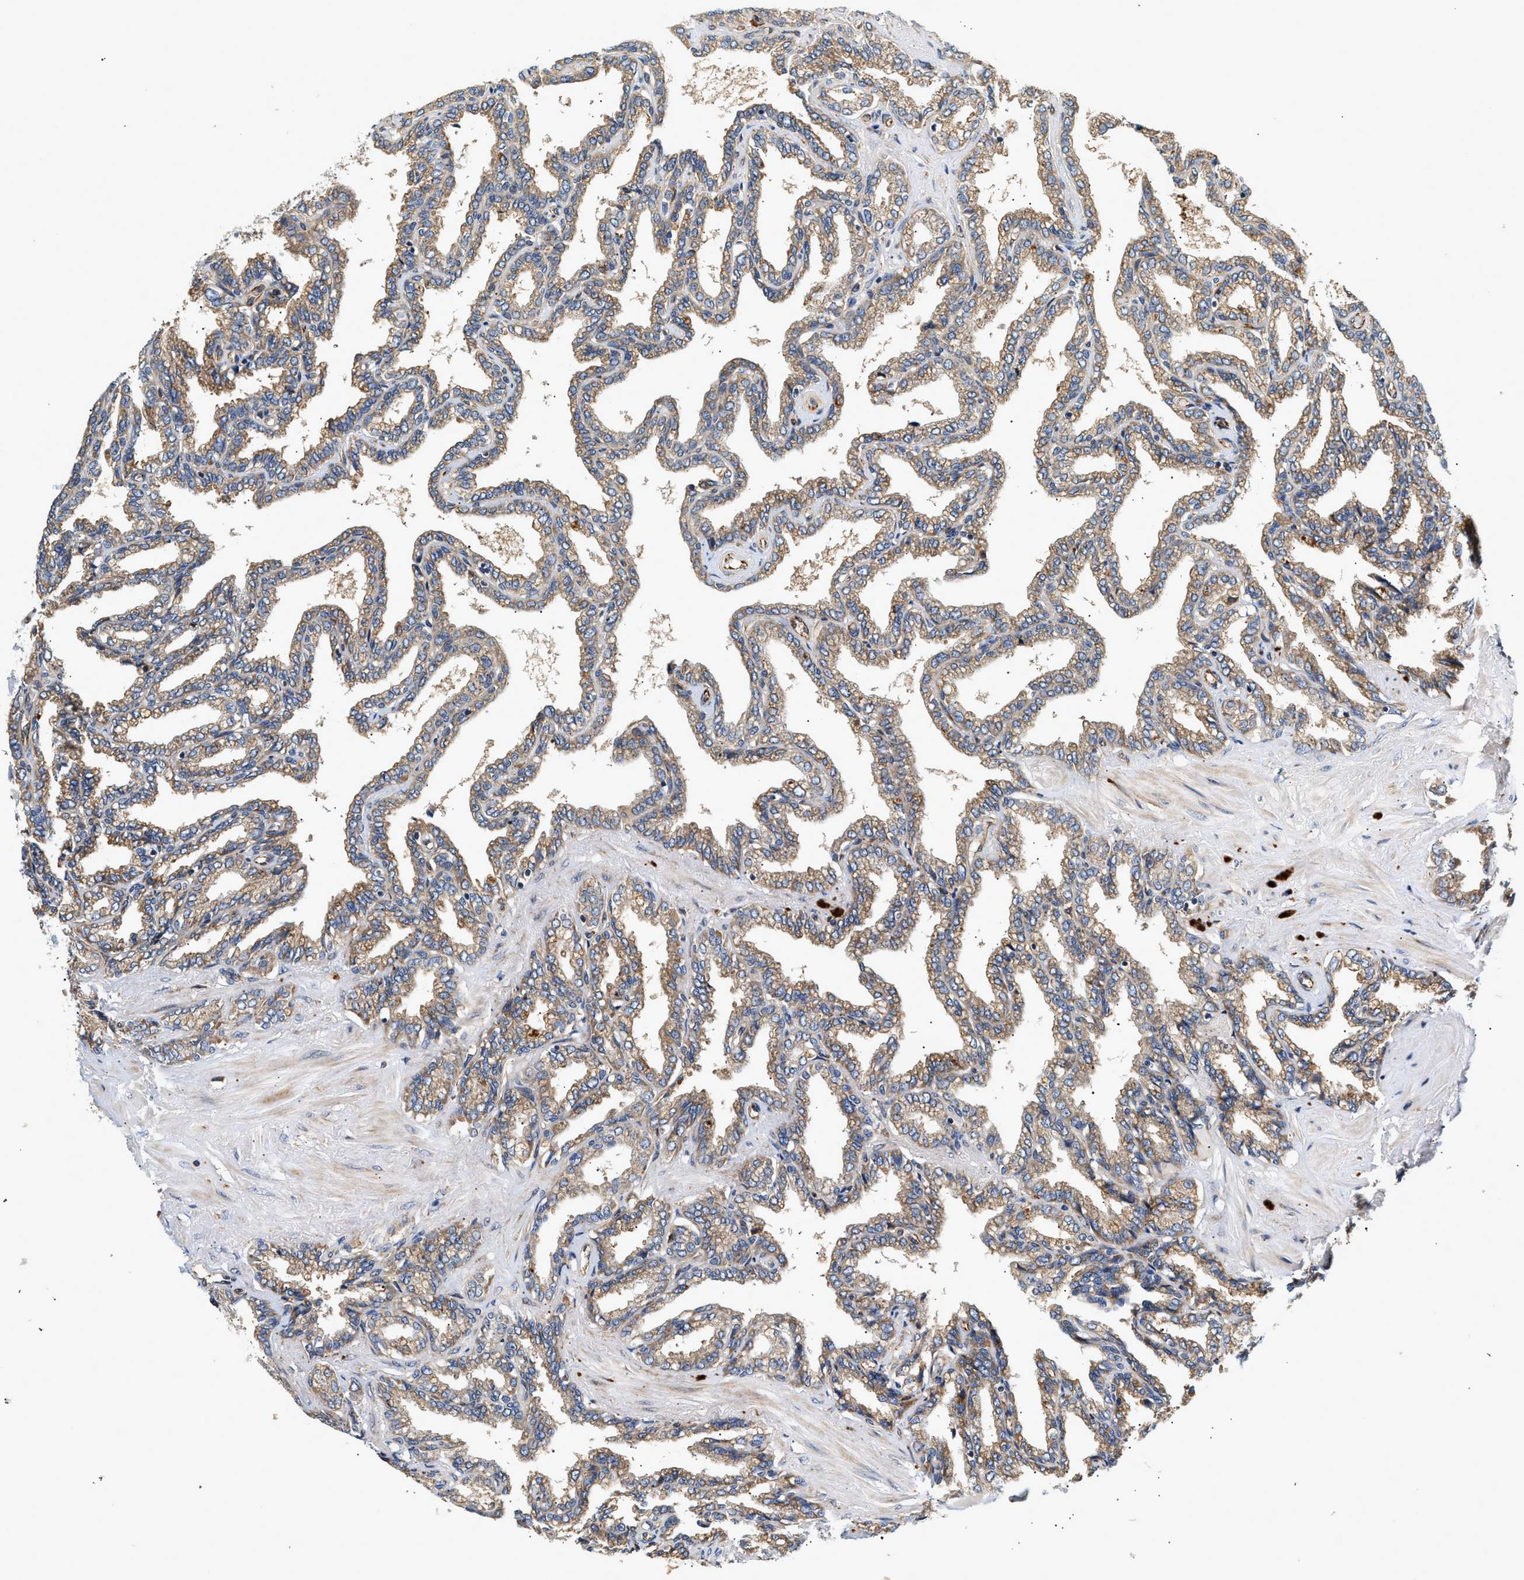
{"staining": {"intensity": "moderate", "quantity": ">75%", "location": "cytoplasmic/membranous"}, "tissue": "seminal vesicle", "cell_type": "Glandular cells", "image_type": "normal", "snomed": [{"axis": "morphology", "description": "Normal tissue, NOS"}, {"axis": "topography", "description": "Seminal veicle"}], "caption": "Immunohistochemistry (DAB) staining of unremarkable seminal vesicle exhibits moderate cytoplasmic/membranous protein expression in approximately >75% of glandular cells.", "gene": "IFT74", "patient": {"sex": "male", "age": 46}}